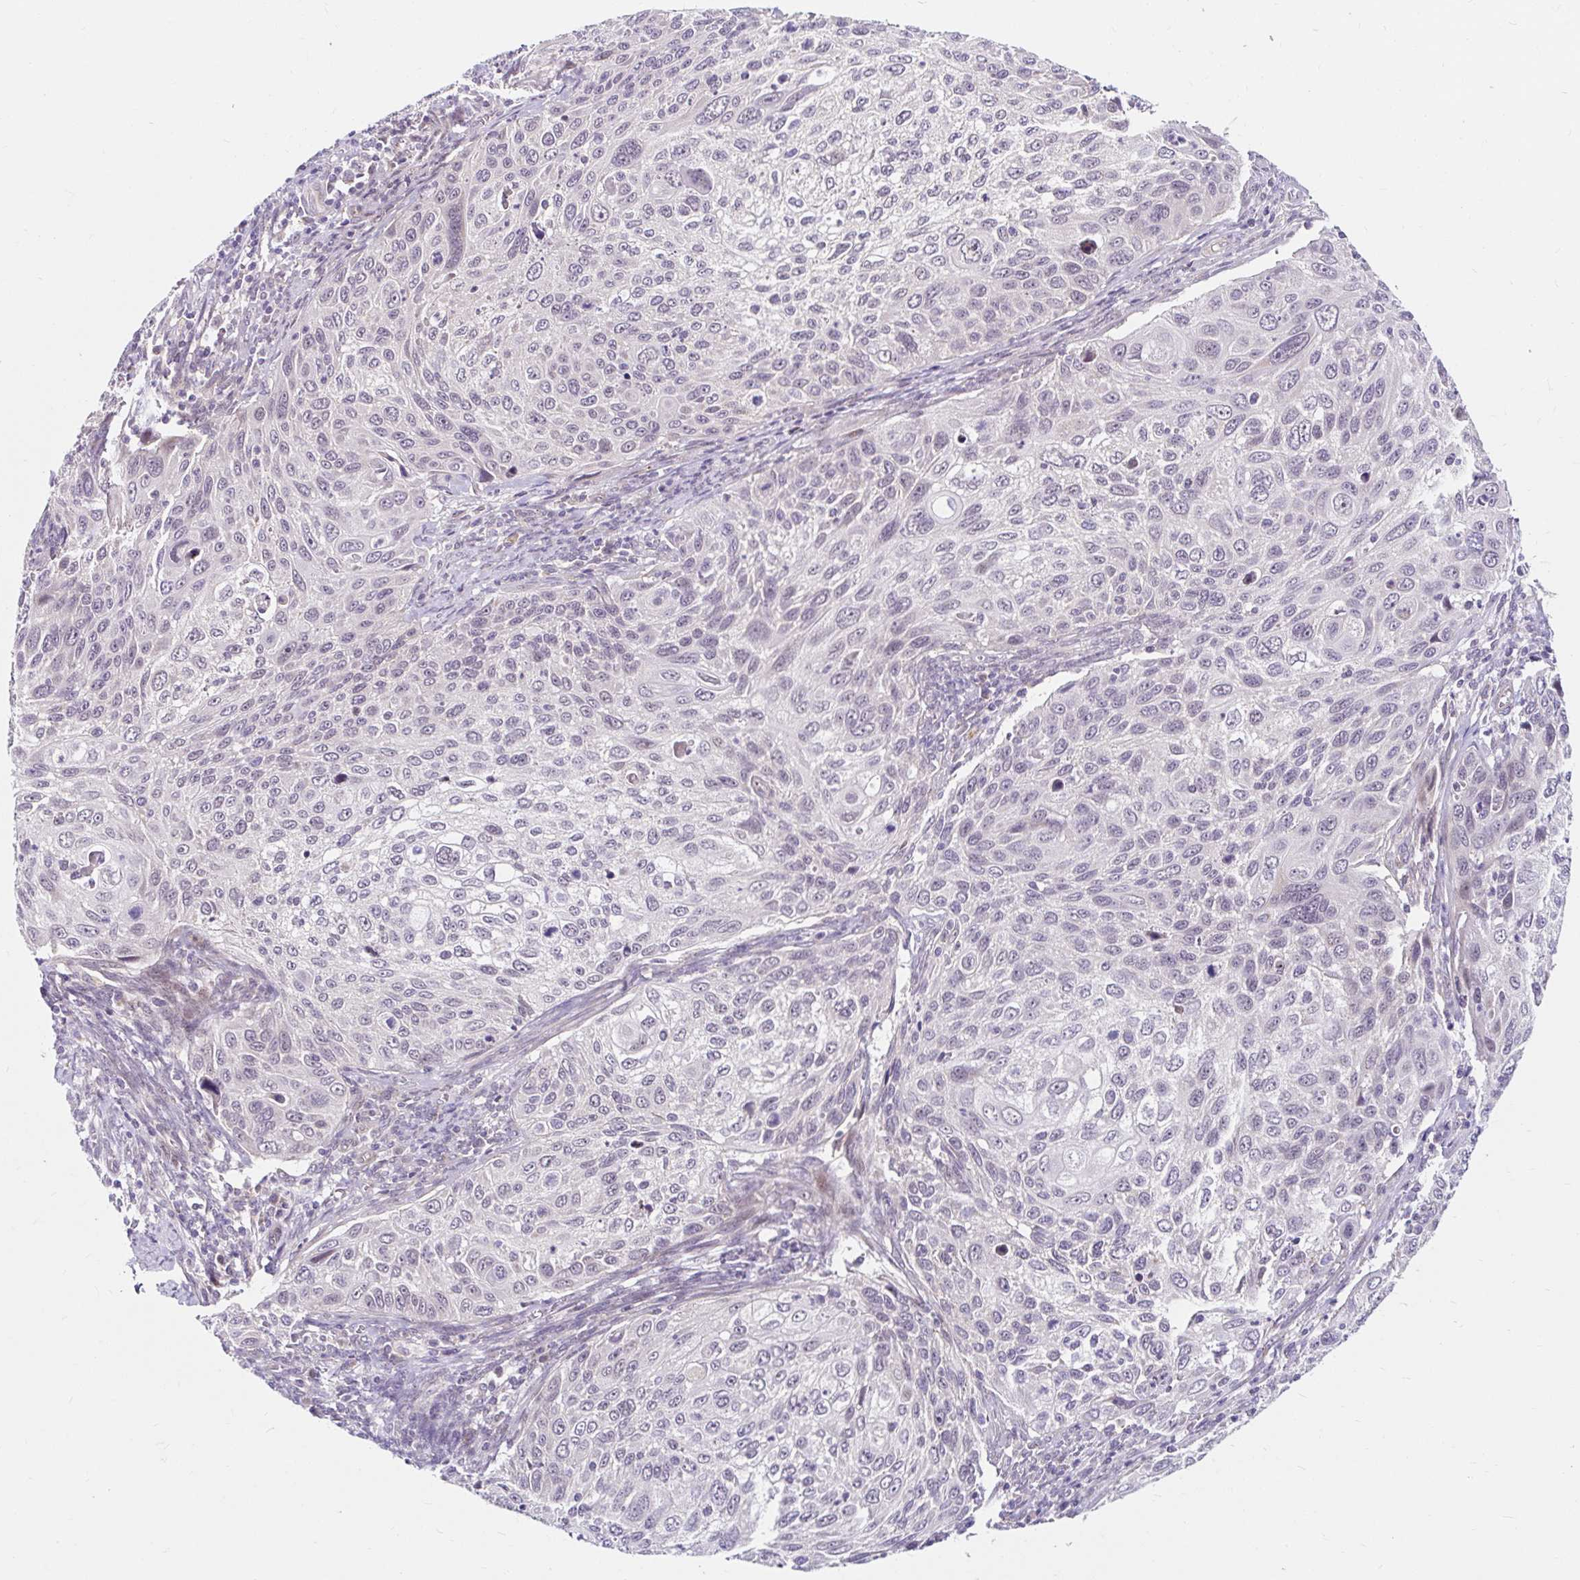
{"staining": {"intensity": "negative", "quantity": "none", "location": "none"}, "tissue": "cervical cancer", "cell_type": "Tumor cells", "image_type": "cancer", "snomed": [{"axis": "morphology", "description": "Squamous cell carcinoma, NOS"}, {"axis": "topography", "description": "Cervix"}], "caption": "An immunohistochemistry image of cervical cancer is shown. There is no staining in tumor cells of cervical cancer.", "gene": "GUCY1A1", "patient": {"sex": "female", "age": 70}}